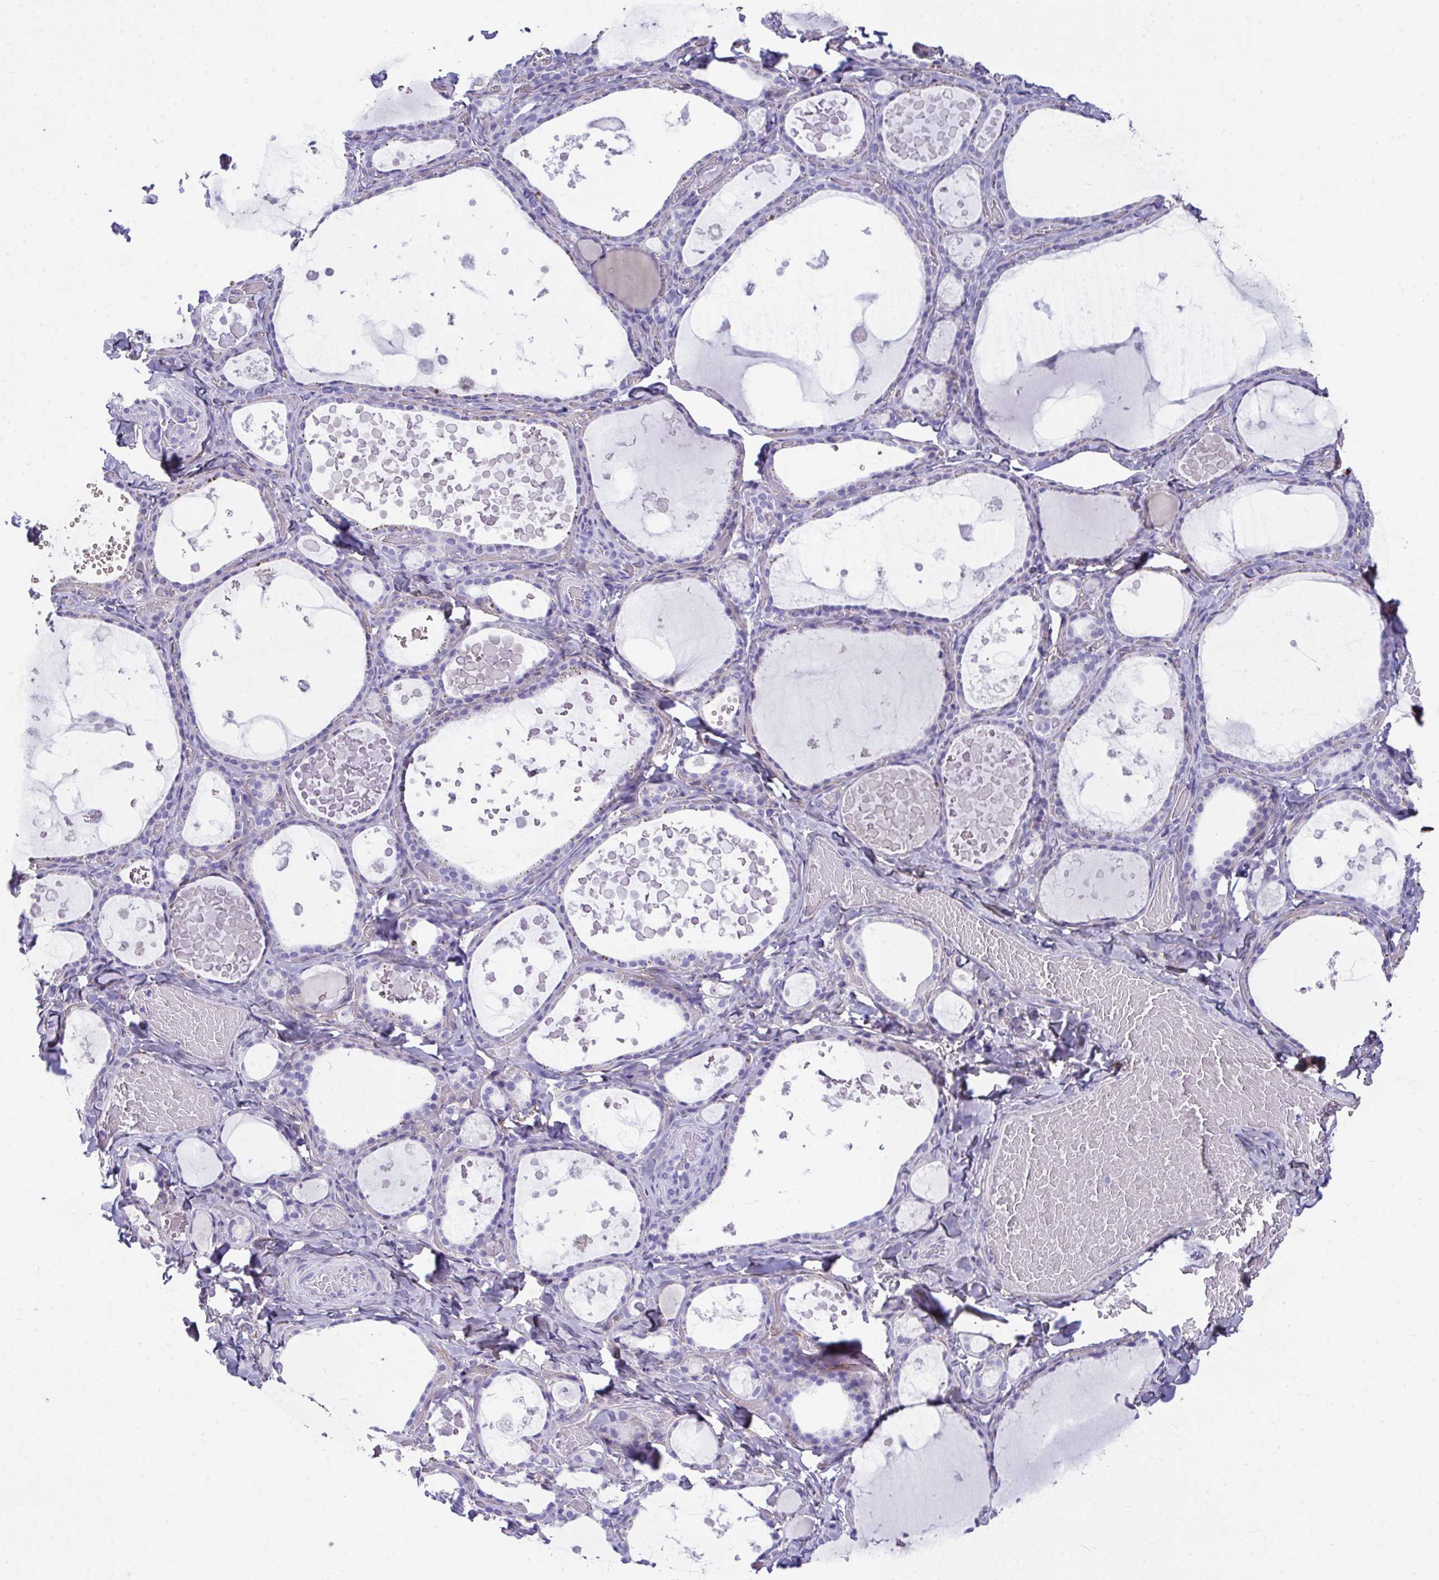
{"staining": {"intensity": "negative", "quantity": "none", "location": "none"}, "tissue": "thyroid gland", "cell_type": "Glandular cells", "image_type": "normal", "snomed": [{"axis": "morphology", "description": "Normal tissue, NOS"}, {"axis": "topography", "description": "Thyroid gland"}], "caption": "This photomicrograph is of unremarkable thyroid gland stained with immunohistochemistry (IHC) to label a protein in brown with the nuclei are counter-stained blue. There is no positivity in glandular cells. (Brightfield microscopy of DAB (3,3'-diaminobenzidine) immunohistochemistry (IHC) at high magnification).", "gene": "LHFPL6", "patient": {"sex": "female", "age": 56}}